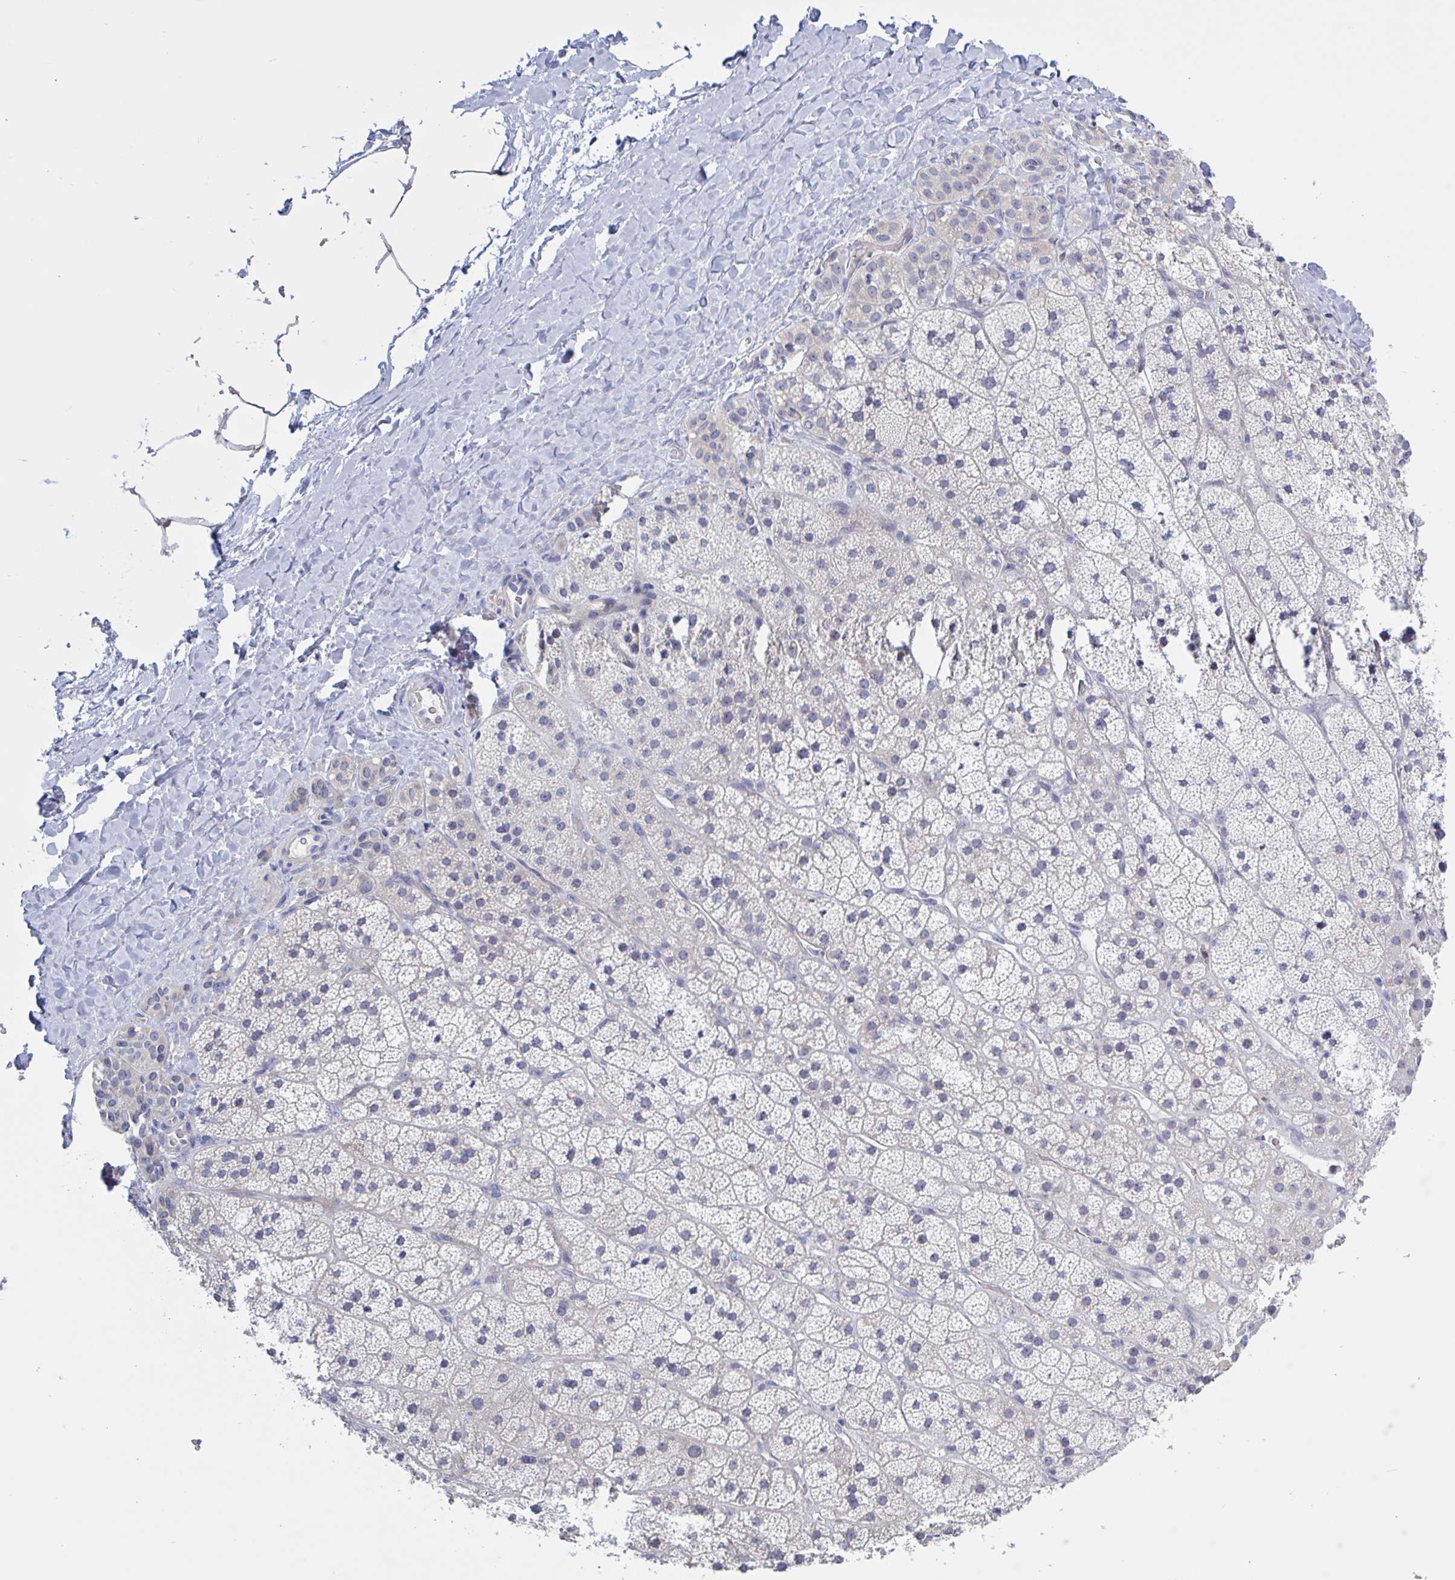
{"staining": {"intensity": "negative", "quantity": "none", "location": "none"}, "tissue": "adrenal gland", "cell_type": "Glandular cells", "image_type": "normal", "snomed": [{"axis": "morphology", "description": "Normal tissue, NOS"}, {"axis": "topography", "description": "Adrenal gland"}], "caption": "An immunohistochemistry (IHC) photomicrograph of unremarkable adrenal gland is shown. There is no staining in glandular cells of adrenal gland.", "gene": "ST14", "patient": {"sex": "male", "age": 57}}